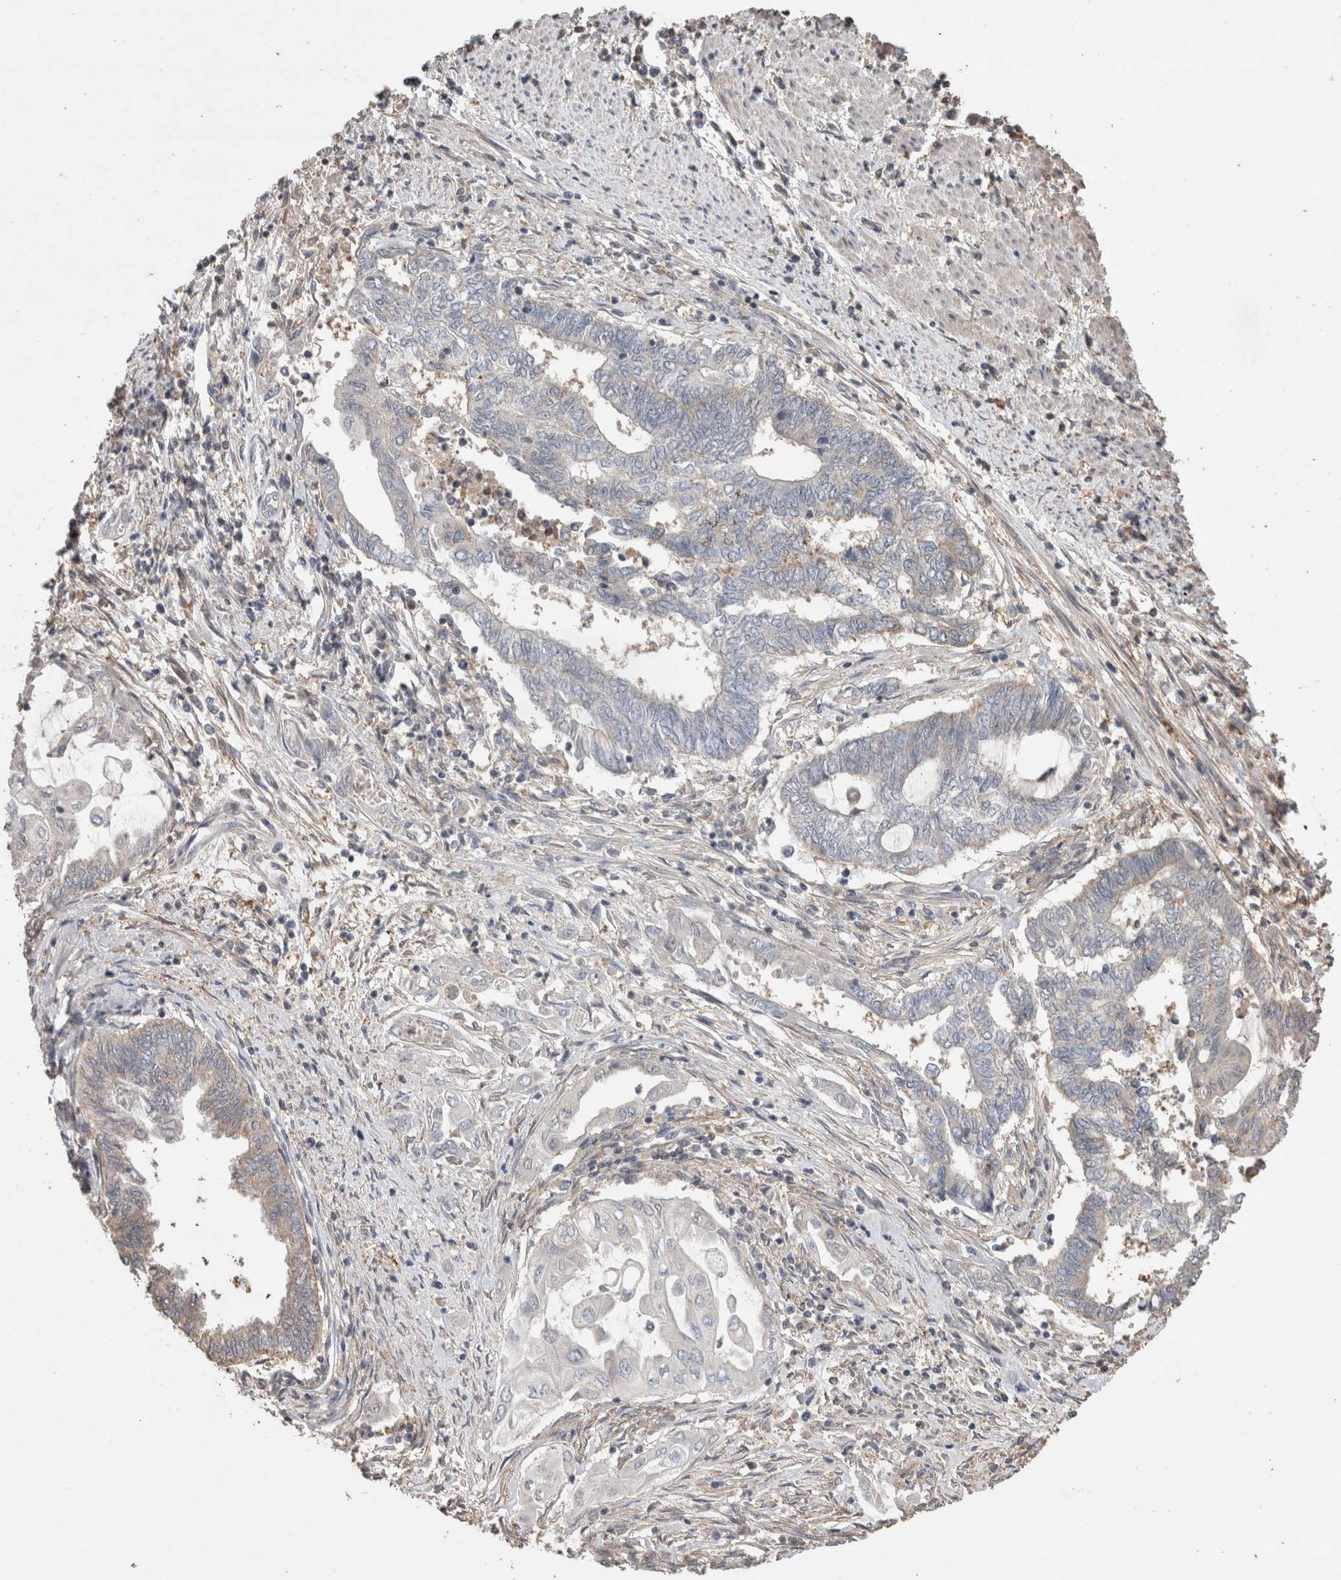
{"staining": {"intensity": "weak", "quantity": "<25%", "location": "cytoplasmic/membranous"}, "tissue": "endometrial cancer", "cell_type": "Tumor cells", "image_type": "cancer", "snomed": [{"axis": "morphology", "description": "Adenocarcinoma, NOS"}, {"axis": "topography", "description": "Uterus"}, {"axis": "topography", "description": "Endometrium"}], "caption": "This photomicrograph is of endometrial adenocarcinoma stained with IHC to label a protein in brown with the nuclei are counter-stained blue. There is no staining in tumor cells.", "gene": "TRIM5", "patient": {"sex": "female", "age": 70}}